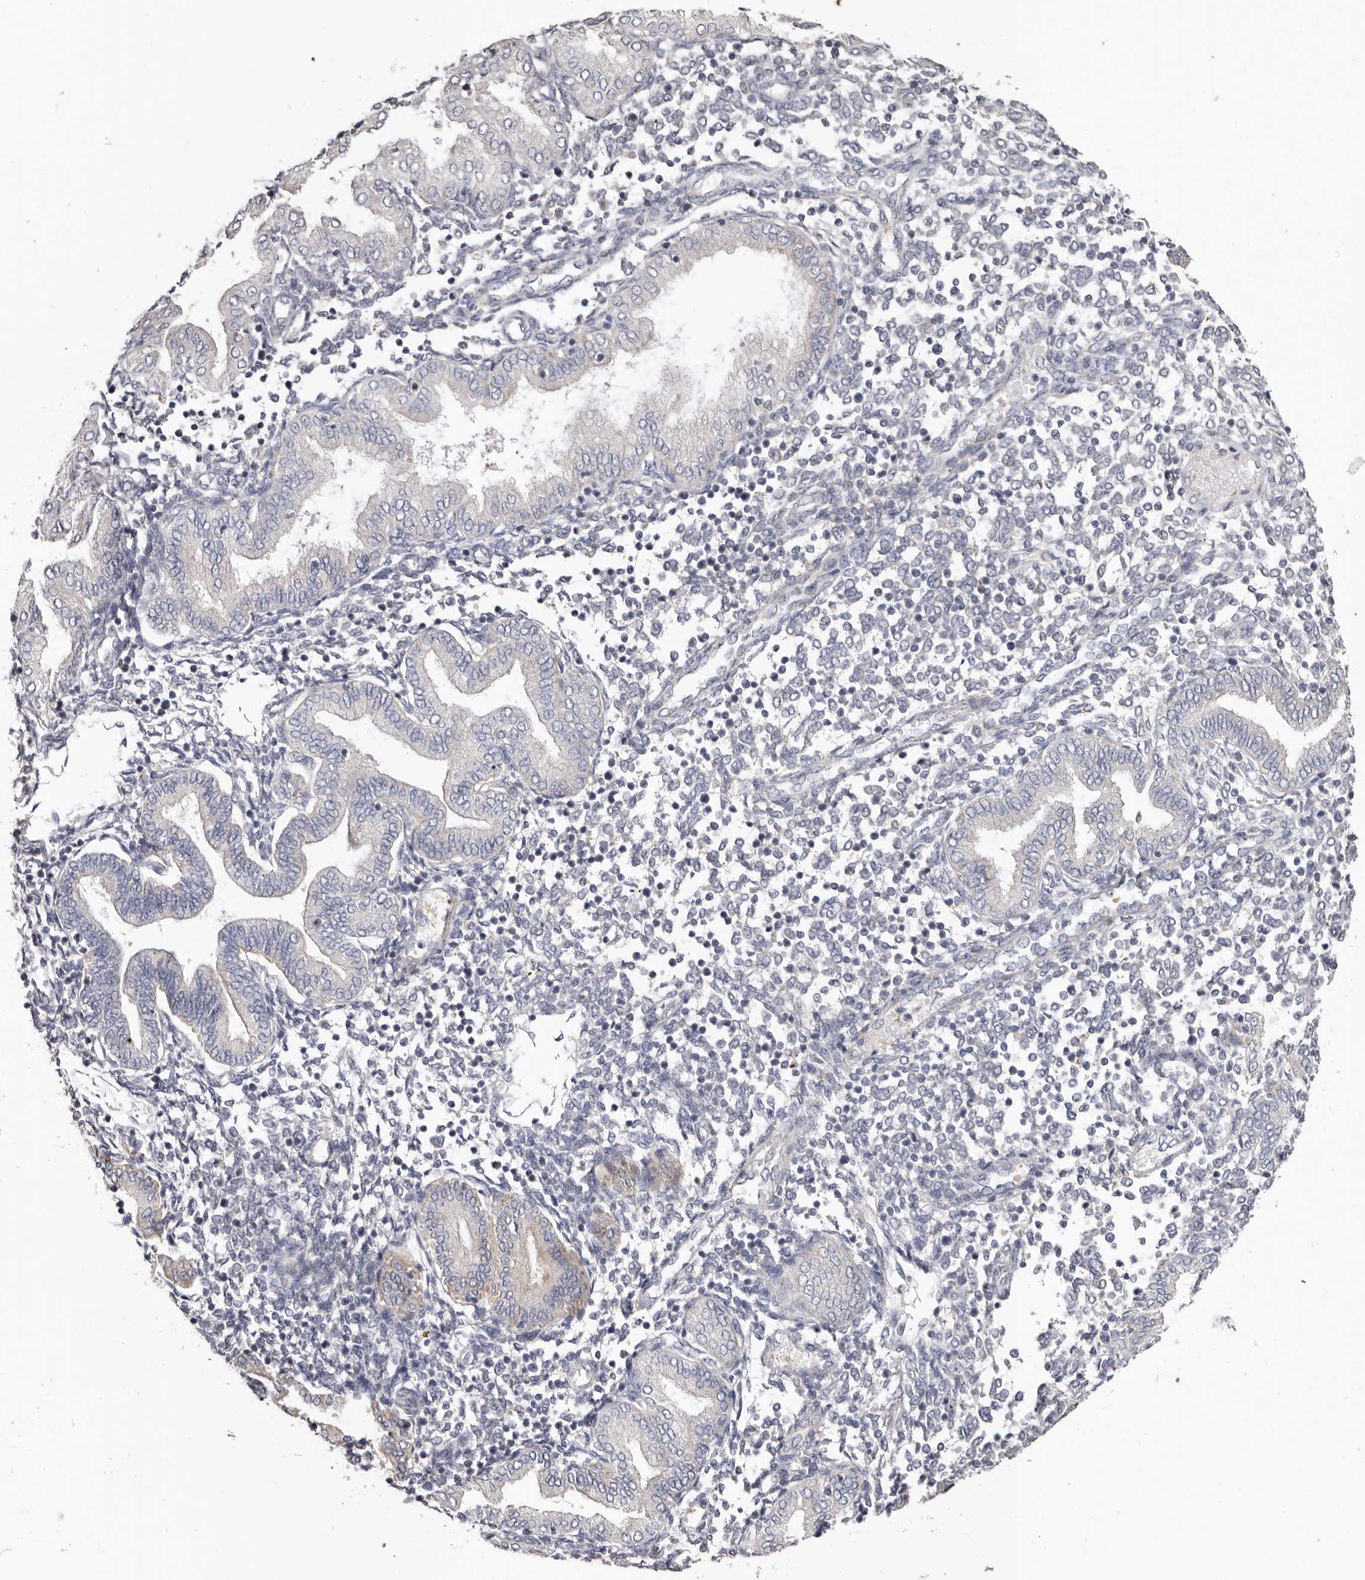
{"staining": {"intensity": "negative", "quantity": "none", "location": "none"}, "tissue": "endometrium", "cell_type": "Cells in endometrial stroma", "image_type": "normal", "snomed": [{"axis": "morphology", "description": "Normal tissue, NOS"}, {"axis": "topography", "description": "Endometrium"}], "caption": "DAB immunohistochemical staining of normal endometrium displays no significant expression in cells in endometrial stroma. (DAB (3,3'-diaminobenzidine) IHC, high magnification).", "gene": "SPTA1", "patient": {"sex": "female", "age": 53}}